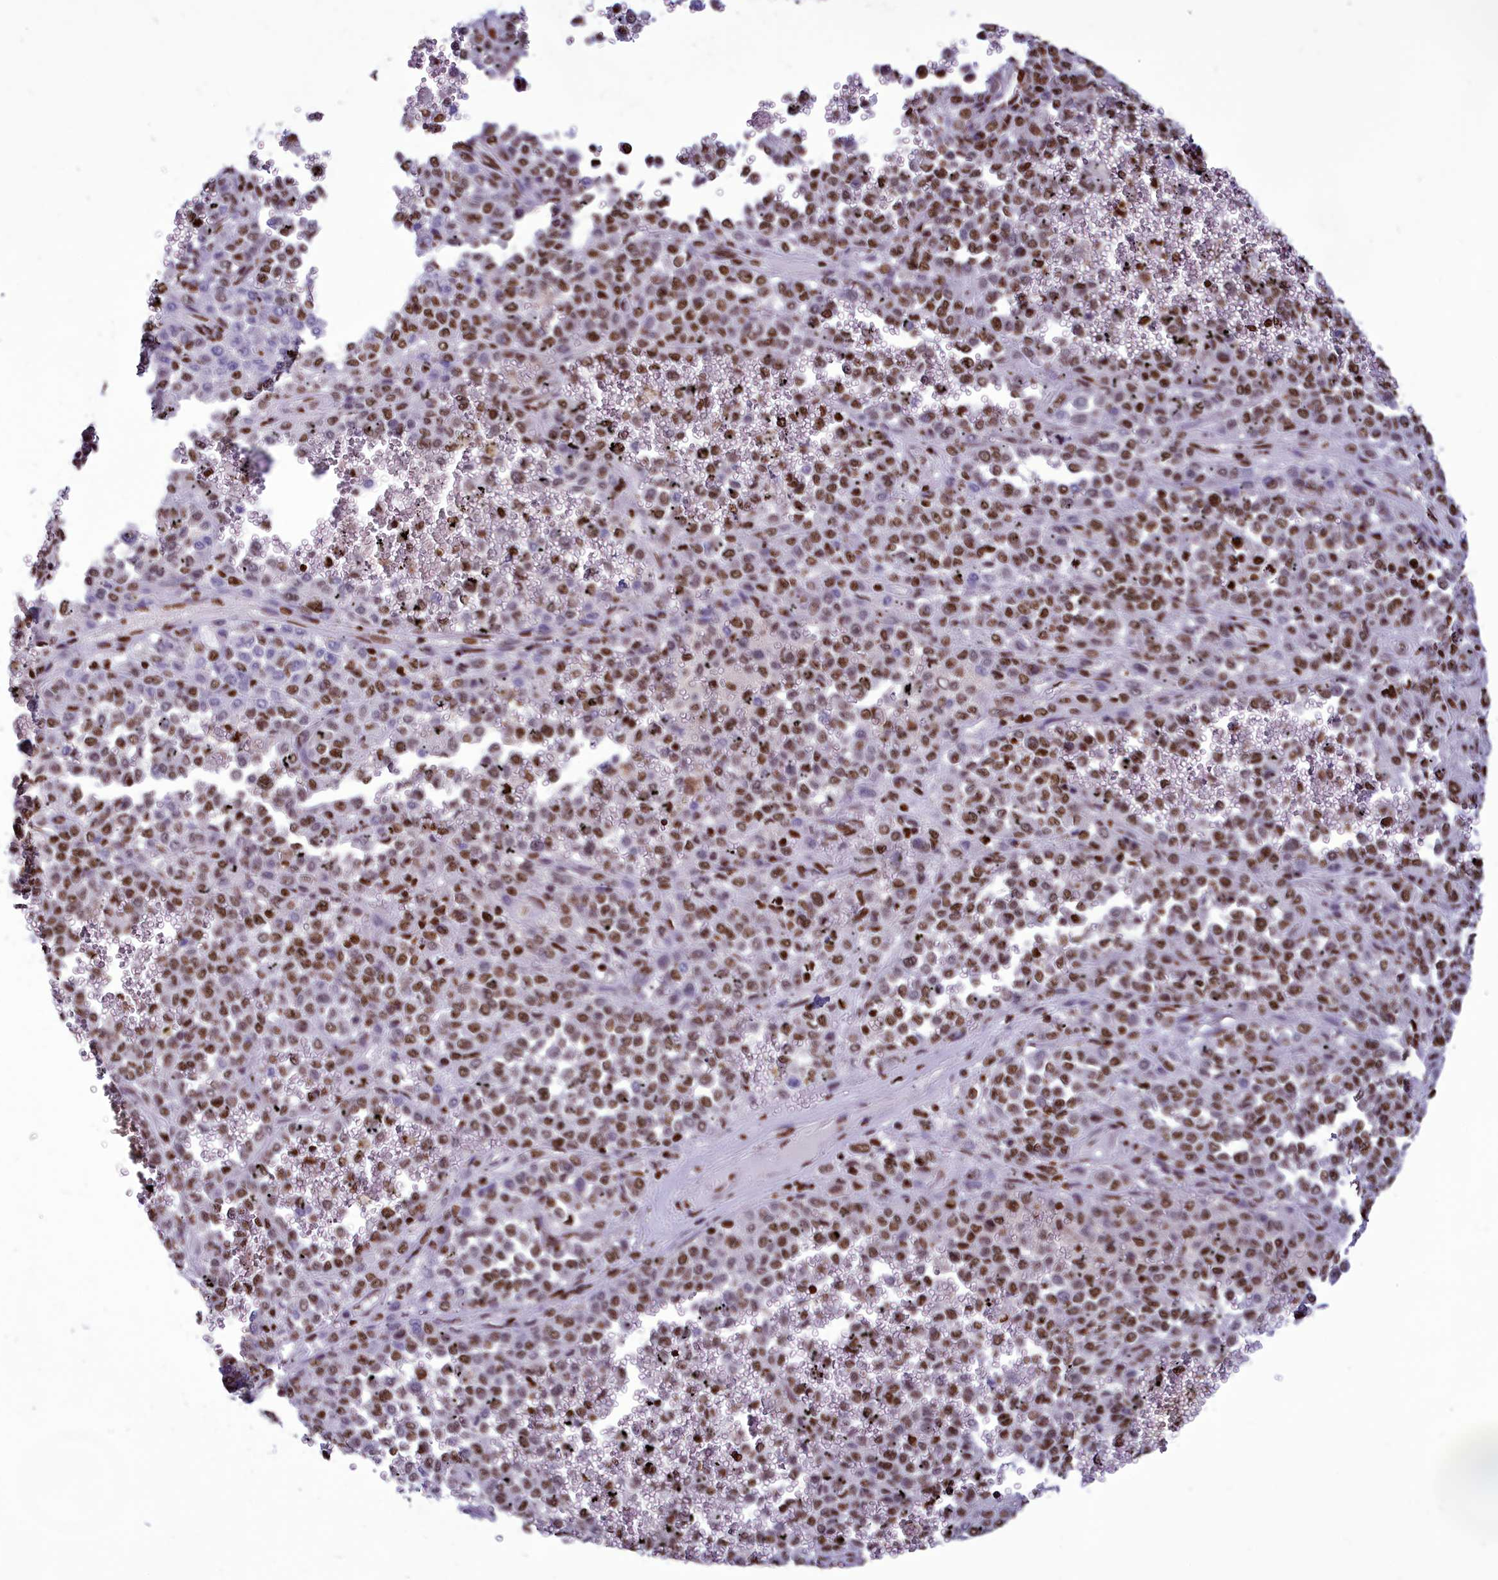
{"staining": {"intensity": "moderate", "quantity": ">75%", "location": "nuclear"}, "tissue": "melanoma", "cell_type": "Tumor cells", "image_type": "cancer", "snomed": [{"axis": "morphology", "description": "Malignant melanoma, Metastatic site"}, {"axis": "topography", "description": "Pancreas"}], "caption": "Malignant melanoma (metastatic site) tissue demonstrates moderate nuclear positivity in about >75% of tumor cells The staining was performed using DAB to visualize the protein expression in brown, while the nuclei were stained in blue with hematoxylin (Magnification: 20x).", "gene": "AKAP17A", "patient": {"sex": "female", "age": 30}}